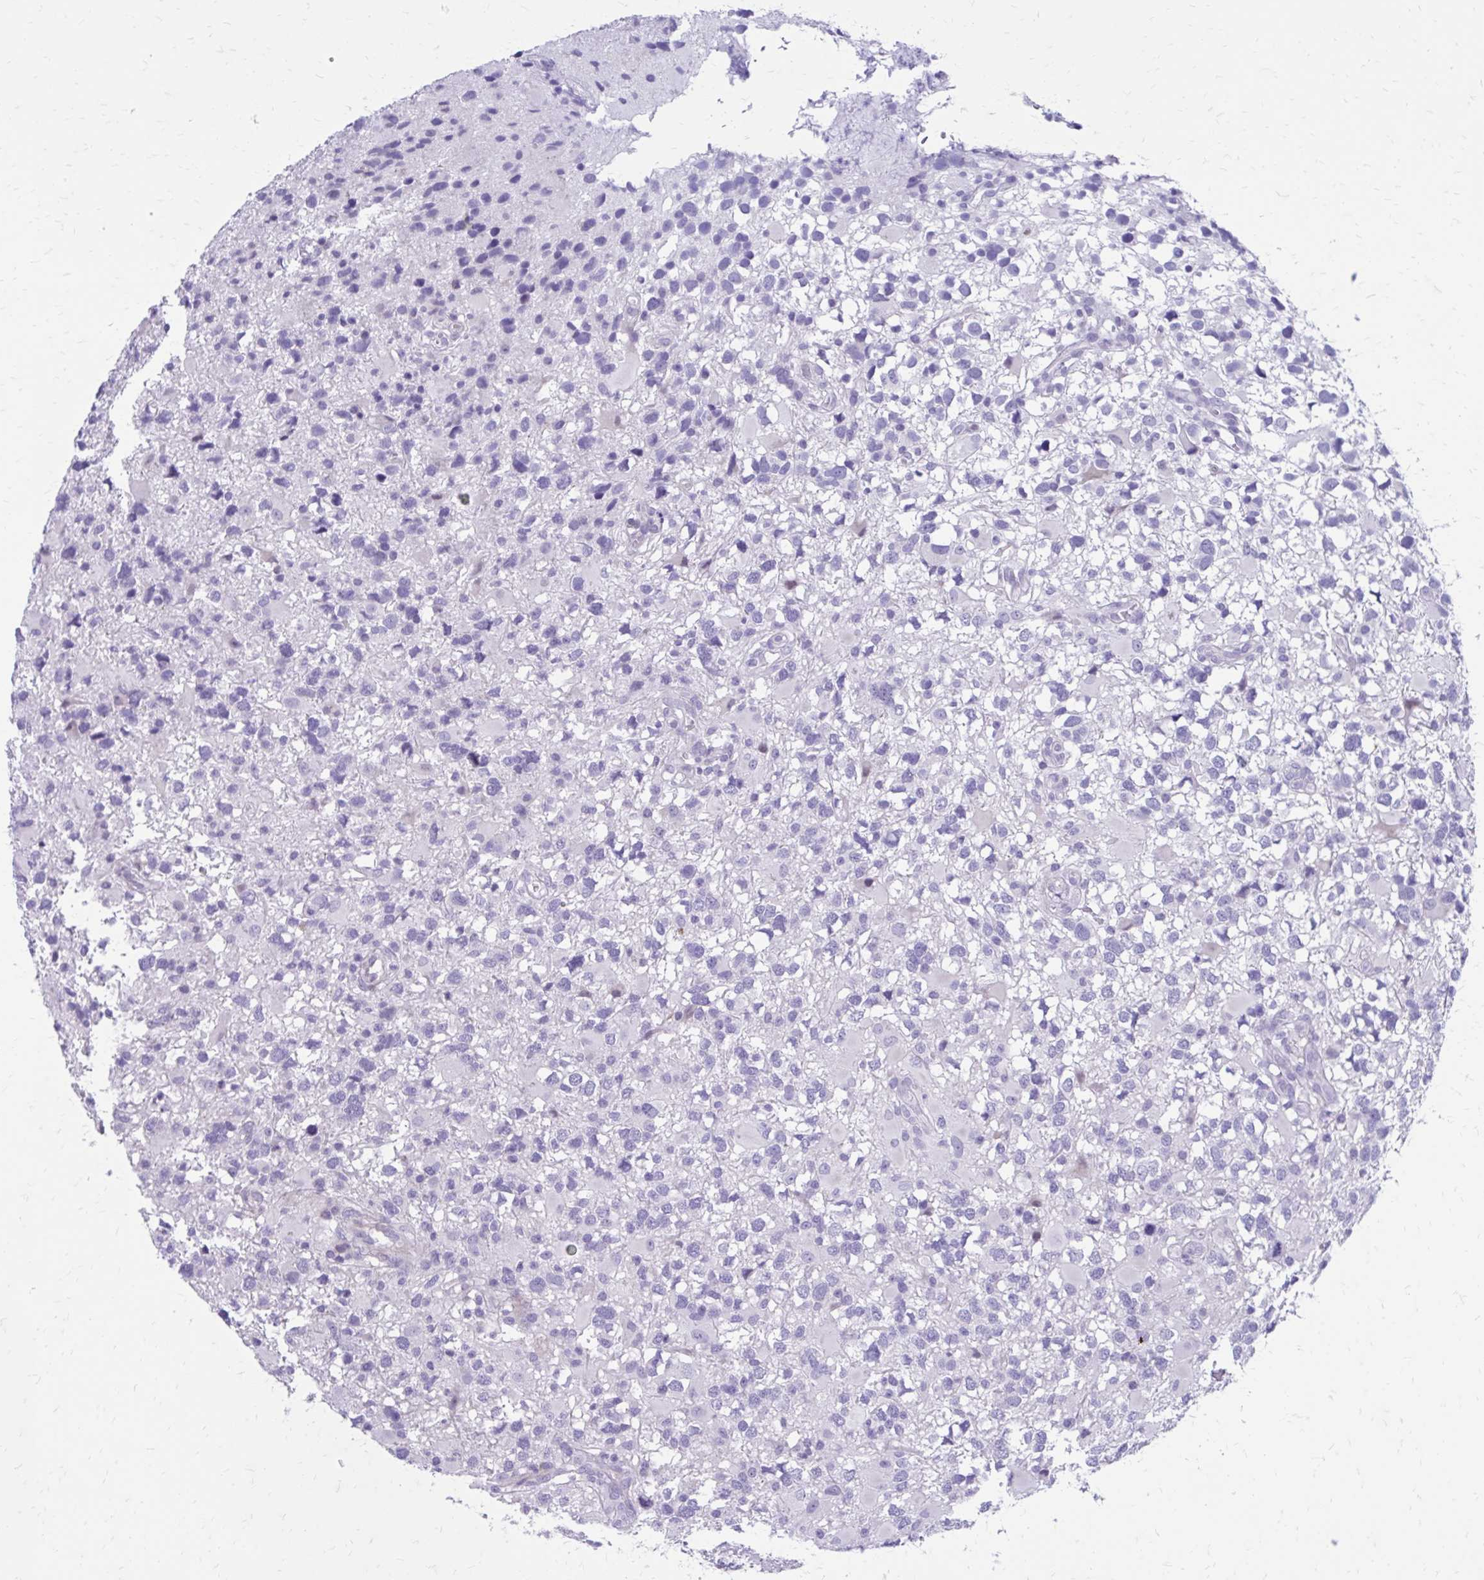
{"staining": {"intensity": "negative", "quantity": "none", "location": "none"}, "tissue": "glioma", "cell_type": "Tumor cells", "image_type": "cancer", "snomed": [{"axis": "morphology", "description": "Glioma, malignant, High grade"}, {"axis": "topography", "description": "Brain"}], "caption": "The image displays no significant expression in tumor cells of glioma.", "gene": "LCN15", "patient": {"sex": "male", "age": 54}}